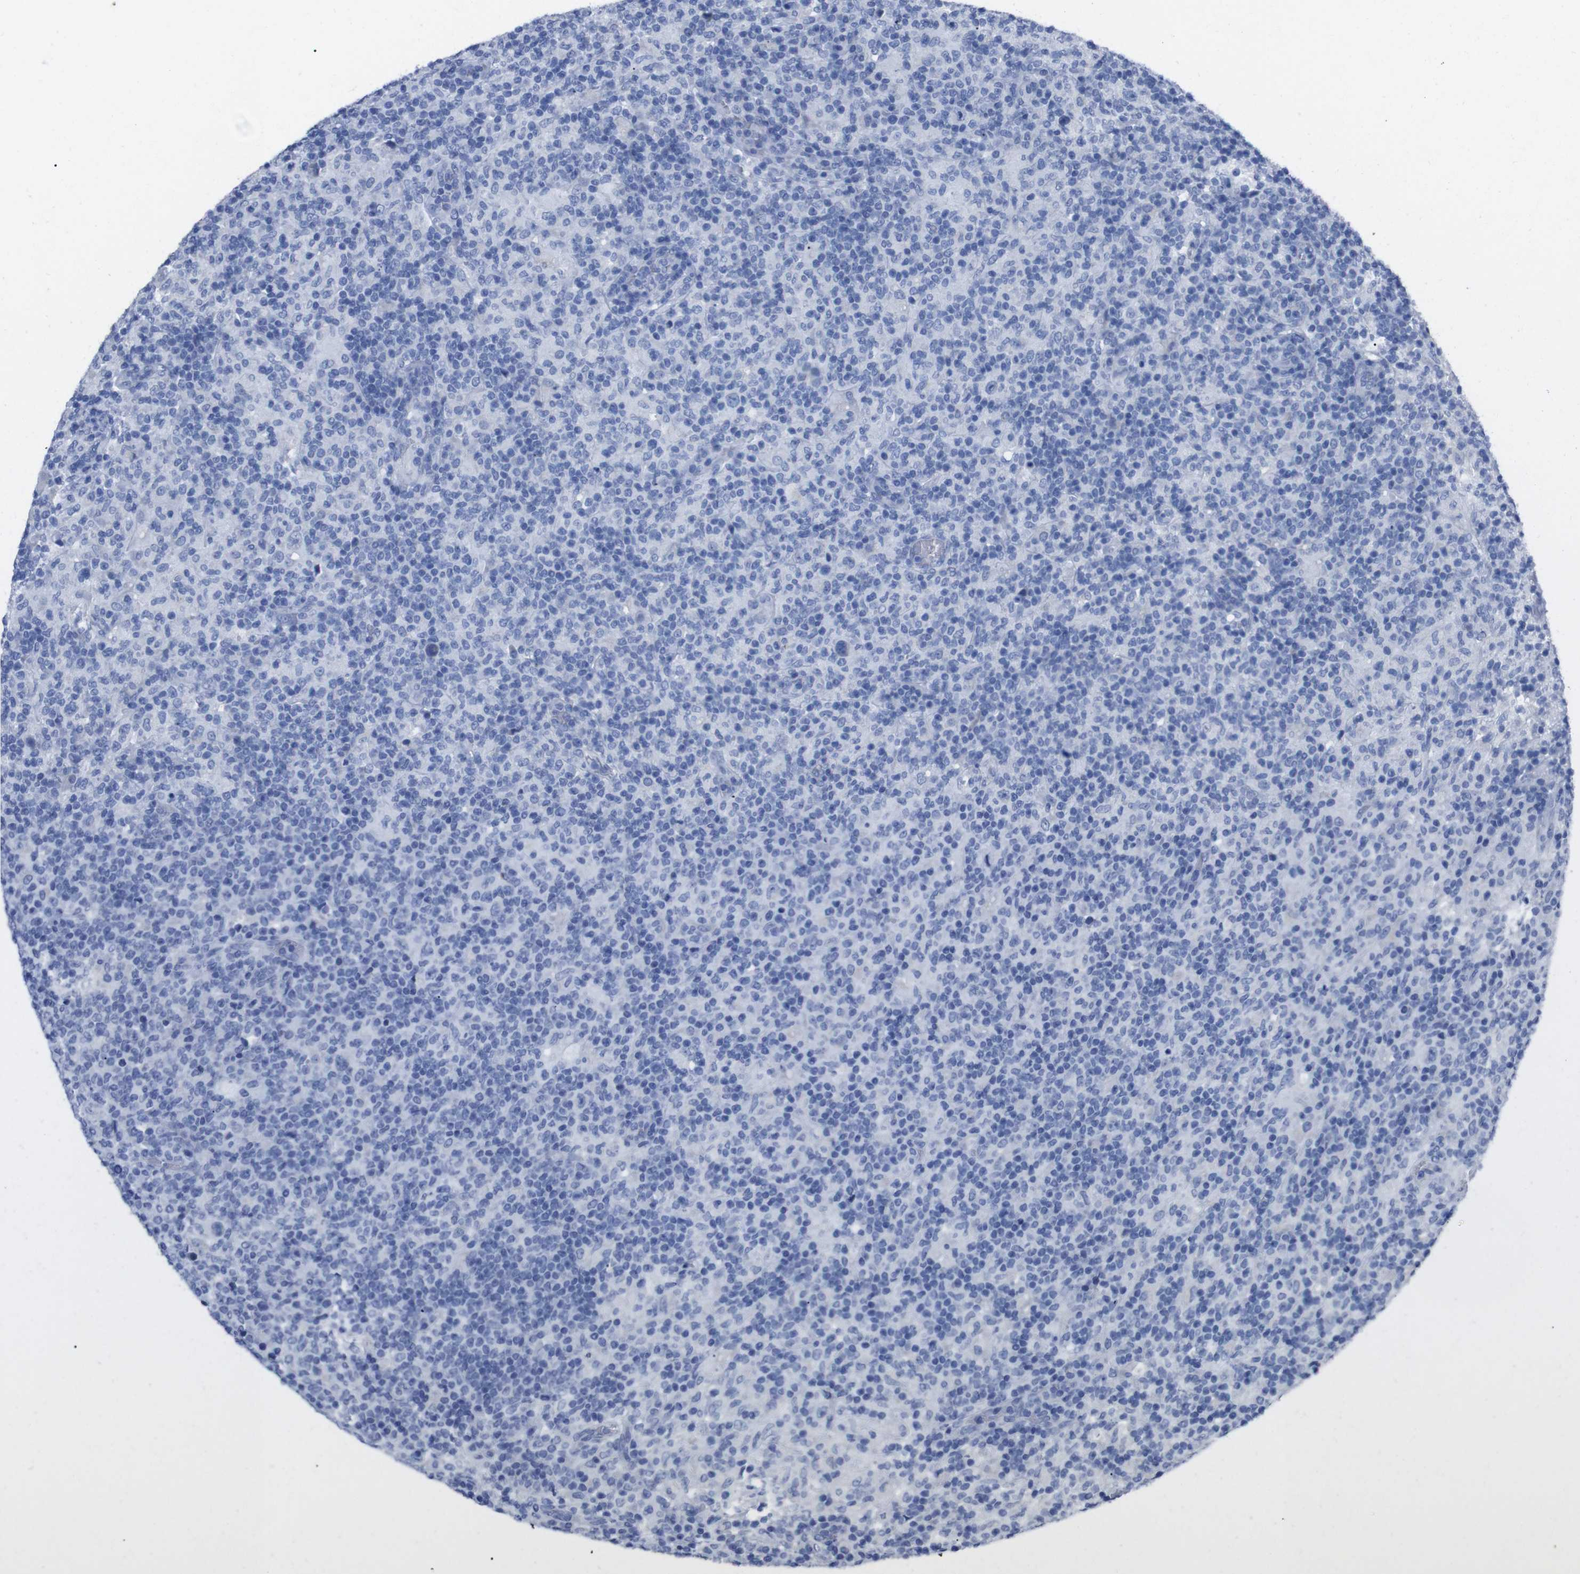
{"staining": {"intensity": "negative", "quantity": "none", "location": "none"}, "tissue": "lymphoma", "cell_type": "Tumor cells", "image_type": "cancer", "snomed": [{"axis": "morphology", "description": "Hodgkin's disease, NOS"}, {"axis": "topography", "description": "Lymph node"}], "caption": "An immunohistochemistry (IHC) photomicrograph of lymphoma is shown. There is no staining in tumor cells of lymphoma.", "gene": "GJB2", "patient": {"sex": "male", "age": 70}}